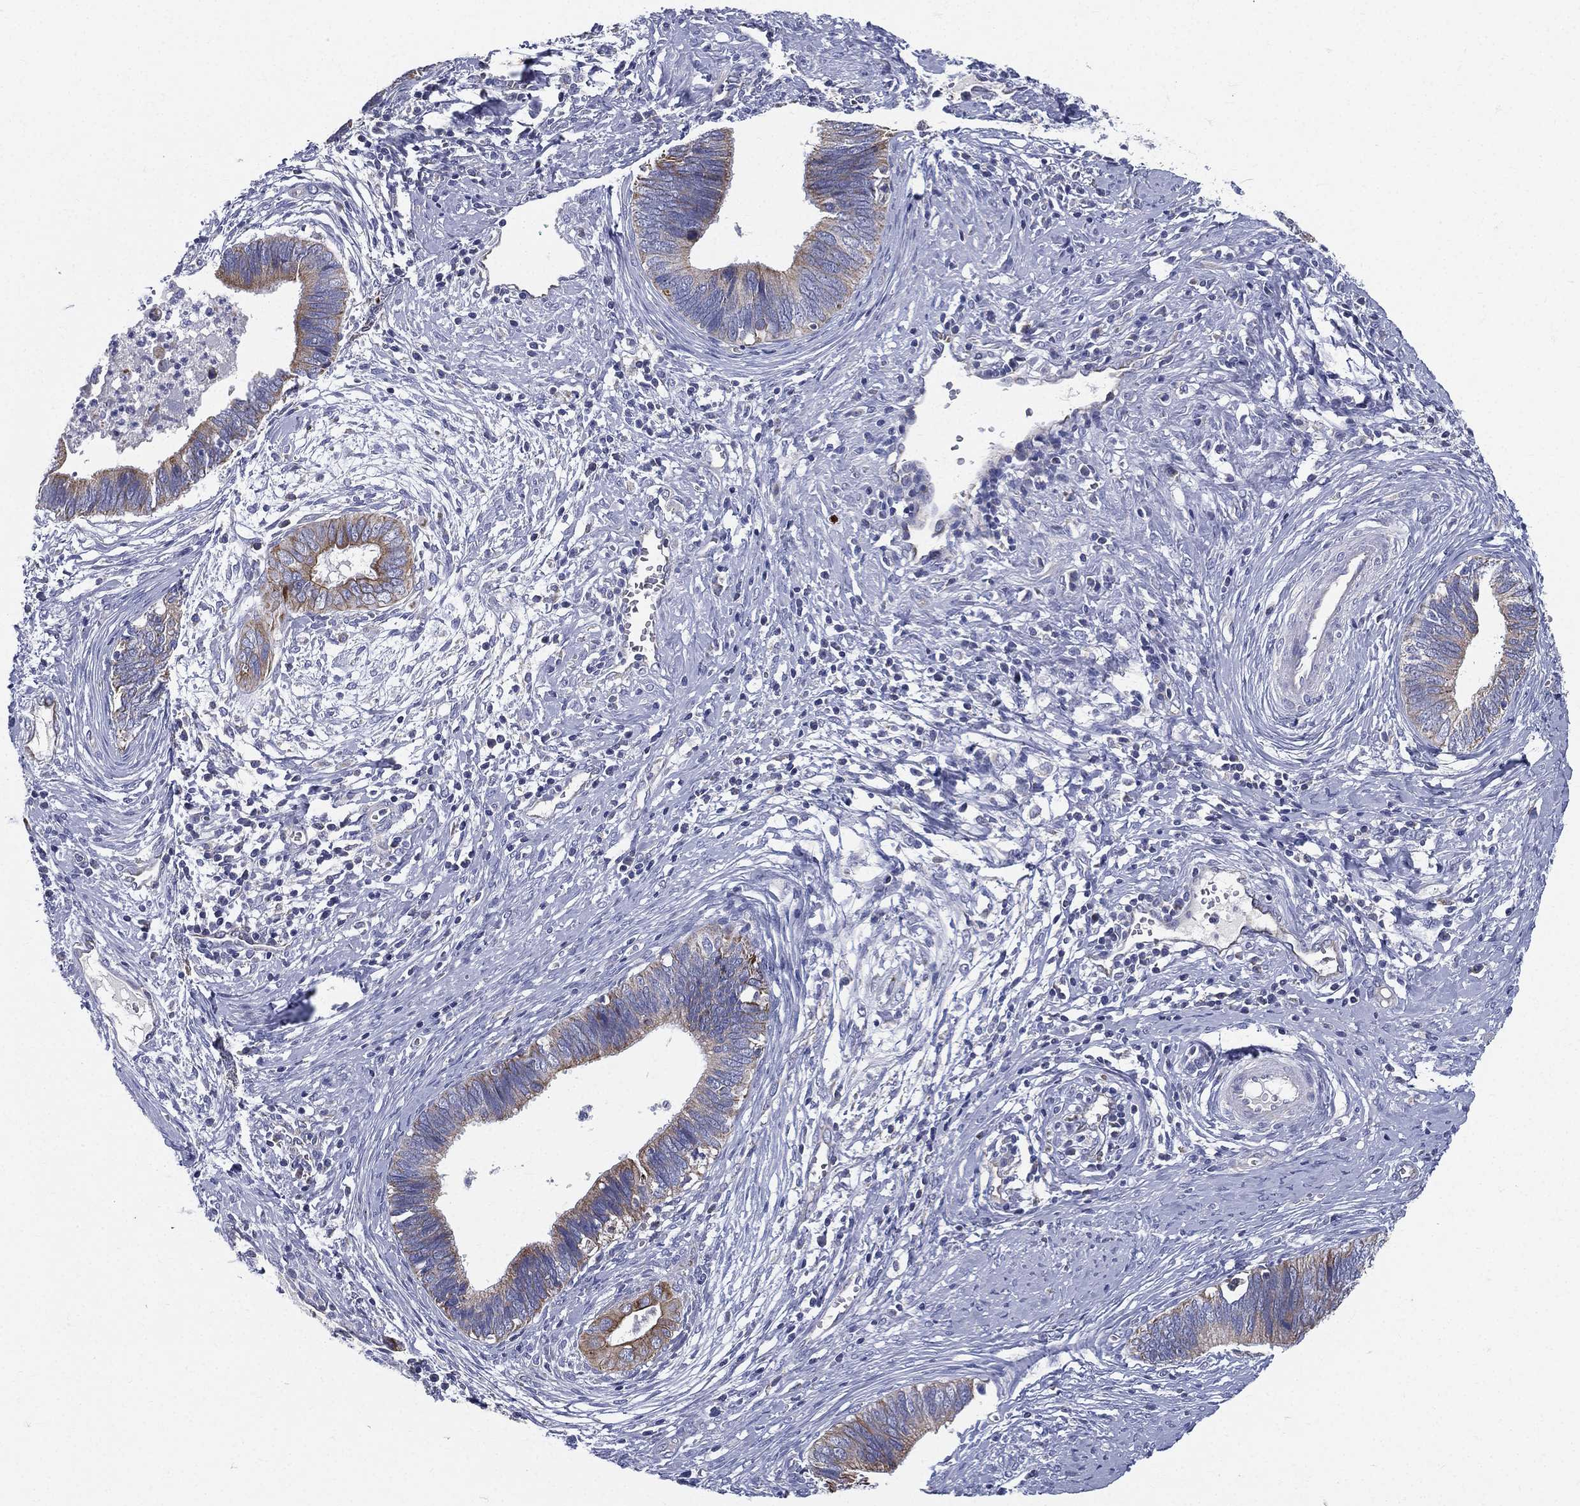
{"staining": {"intensity": "moderate", "quantity": "<25%", "location": "cytoplasmic/membranous"}, "tissue": "cervical cancer", "cell_type": "Tumor cells", "image_type": "cancer", "snomed": [{"axis": "morphology", "description": "Adenocarcinoma, NOS"}, {"axis": "topography", "description": "Cervix"}], "caption": "The photomicrograph demonstrates immunohistochemical staining of cervical adenocarcinoma. There is moderate cytoplasmic/membranous staining is seen in about <25% of tumor cells.", "gene": "PWWP3A", "patient": {"sex": "female", "age": 42}}